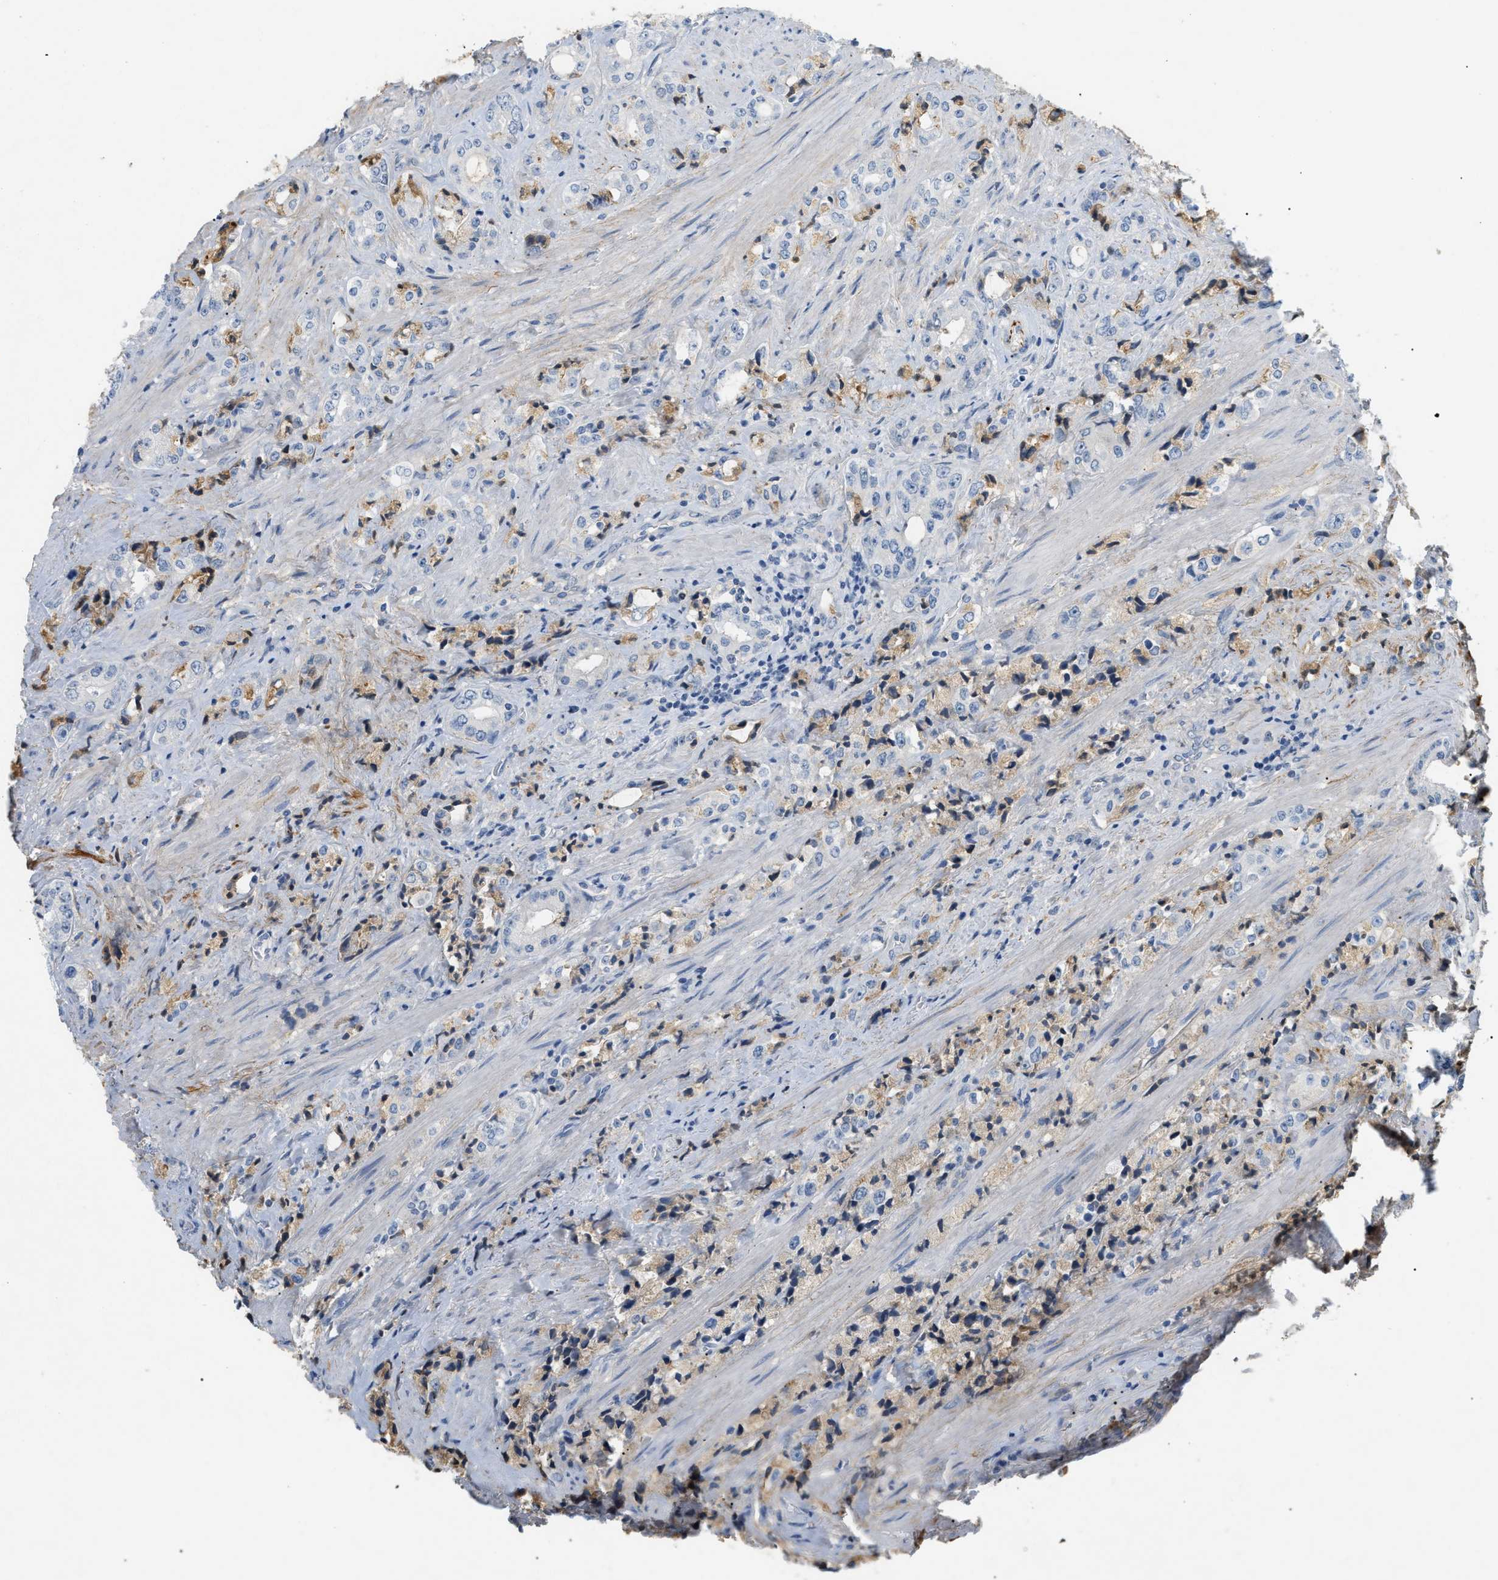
{"staining": {"intensity": "negative", "quantity": "none", "location": "none"}, "tissue": "prostate cancer", "cell_type": "Tumor cells", "image_type": "cancer", "snomed": [{"axis": "morphology", "description": "Adenocarcinoma, High grade"}, {"axis": "topography", "description": "Prostate"}], "caption": "The IHC photomicrograph has no significant staining in tumor cells of prostate cancer (high-grade adenocarcinoma) tissue. The staining was performed using DAB (3,3'-diaminobenzidine) to visualize the protein expression in brown, while the nuclei were stained in blue with hematoxylin (Magnification: 20x).", "gene": "CFH", "patient": {"sex": "male", "age": 61}}